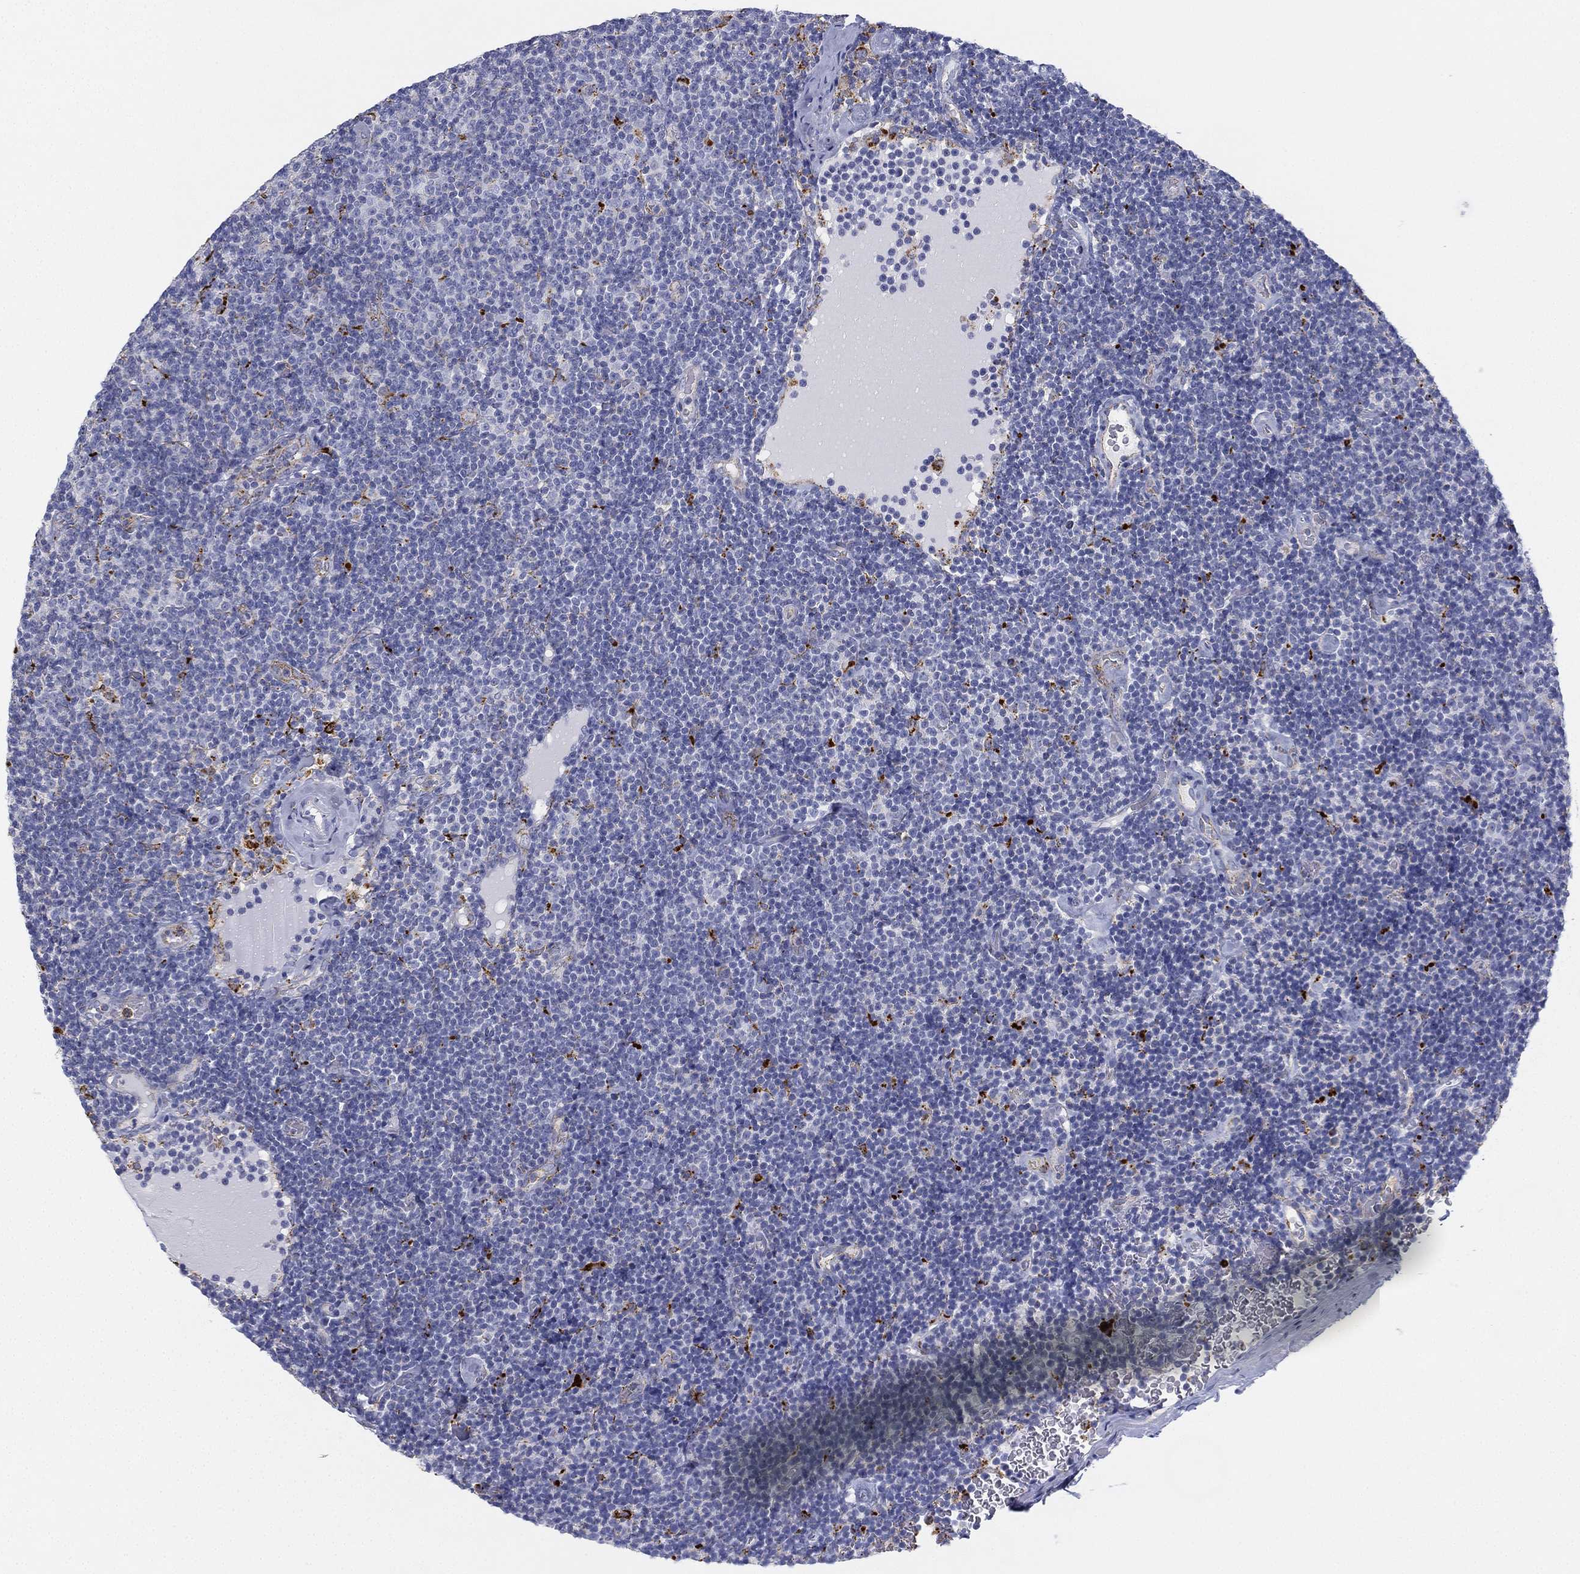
{"staining": {"intensity": "negative", "quantity": "none", "location": "none"}, "tissue": "lymphoma", "cell_type": "Tumor cells", "image_type": "cancer", "snomed": [{"axis": "morphology", "description": "Malignant lymphoma, non-Hodgkin's type, Low grade"}, {"axis": "topography", "description": "Lymph node"}], "caption": "Immunohistochemistry (IHC) photomicrograph of lymphoma stained for a protein (brown), which demonstrates no staining in tumor cells.", "gene": "NPC2", "patient": {"sex": "male", "age": 81}}